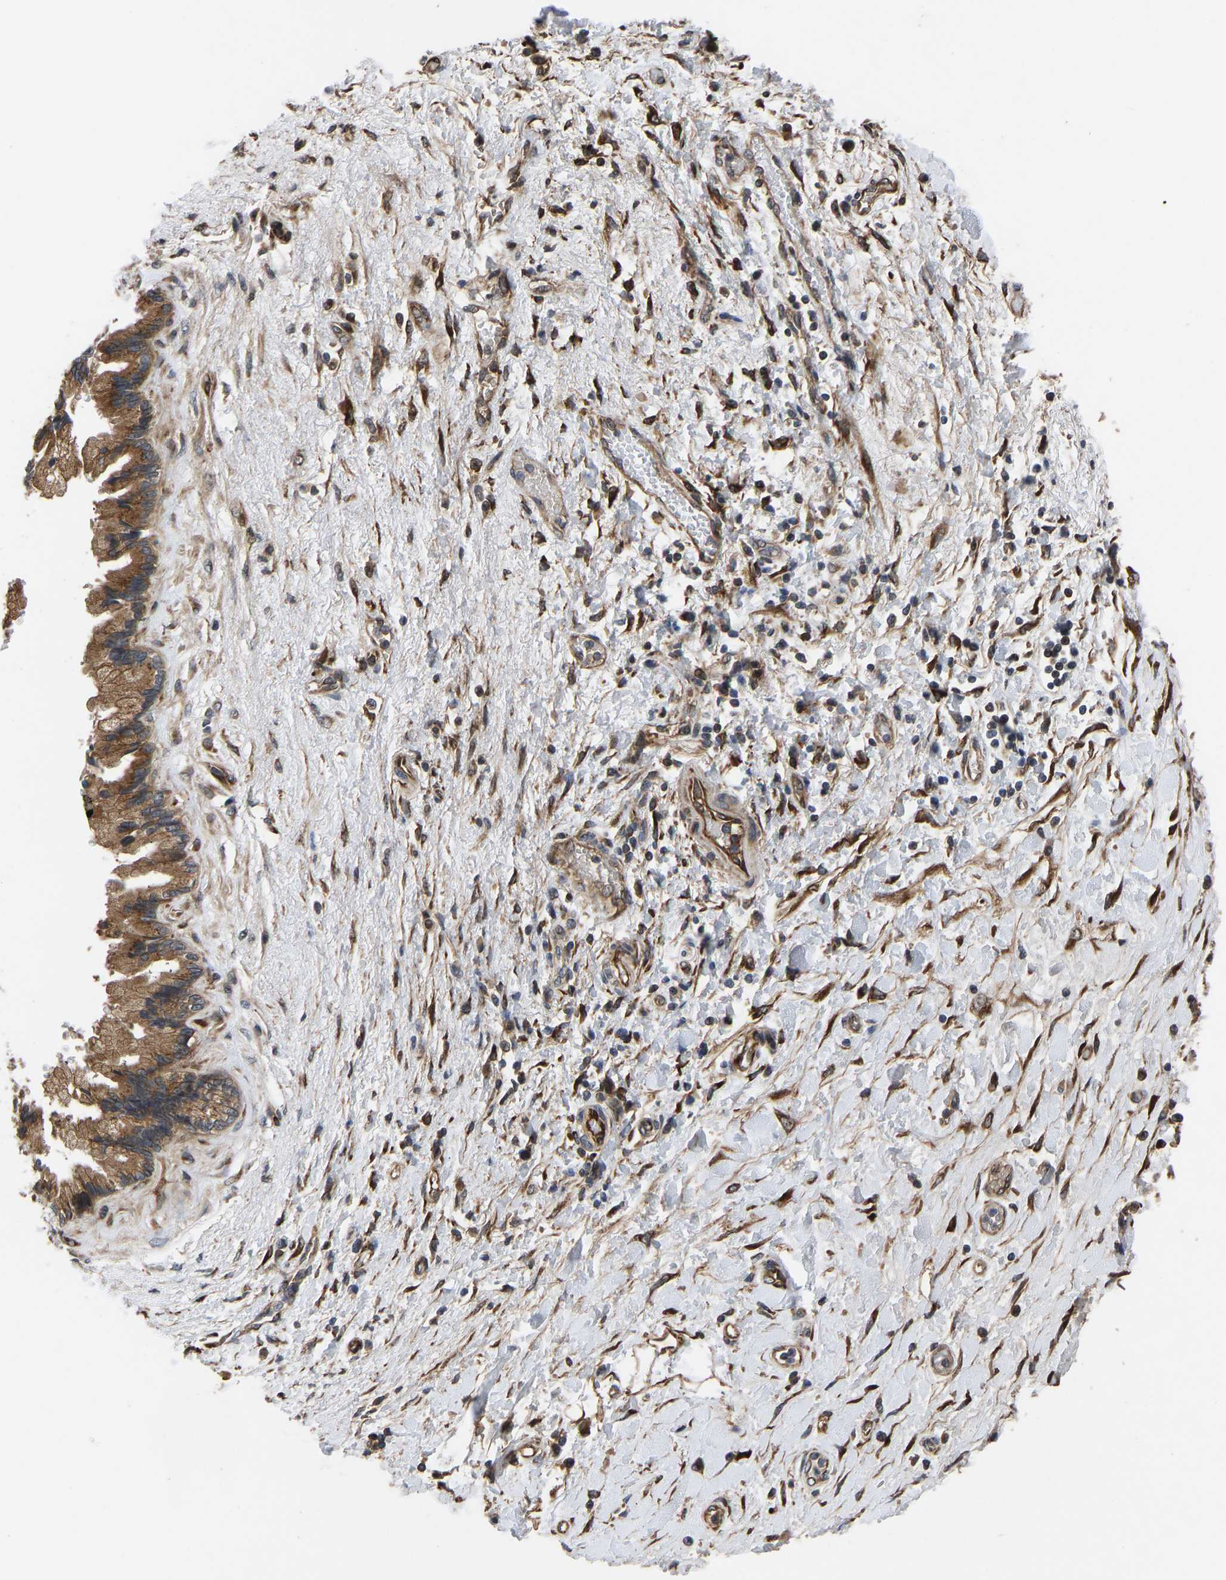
{"staining": {"intensity": "moderate", "quantity": ">75%", "location": "cytoplasmic/membranous"}, "tissue": "pancreatic cancer", "cell_type": "Tumor cells", "image_type": "cancer", "snomed": [{"axis": "morphology", "description": "Adenocarcinoma, NOS"}, {"axis": "topography", "description": "Pancreas"}], "caption": "Immunohistochemical staining of pancreatic adenocarcinoma reveals medium levels of moderate cytoplasmic/membranous protein staining in approximately >75% of tumor cells.", "gene": "FRRS1", "patient": {"sex": "female", "age": 60}}